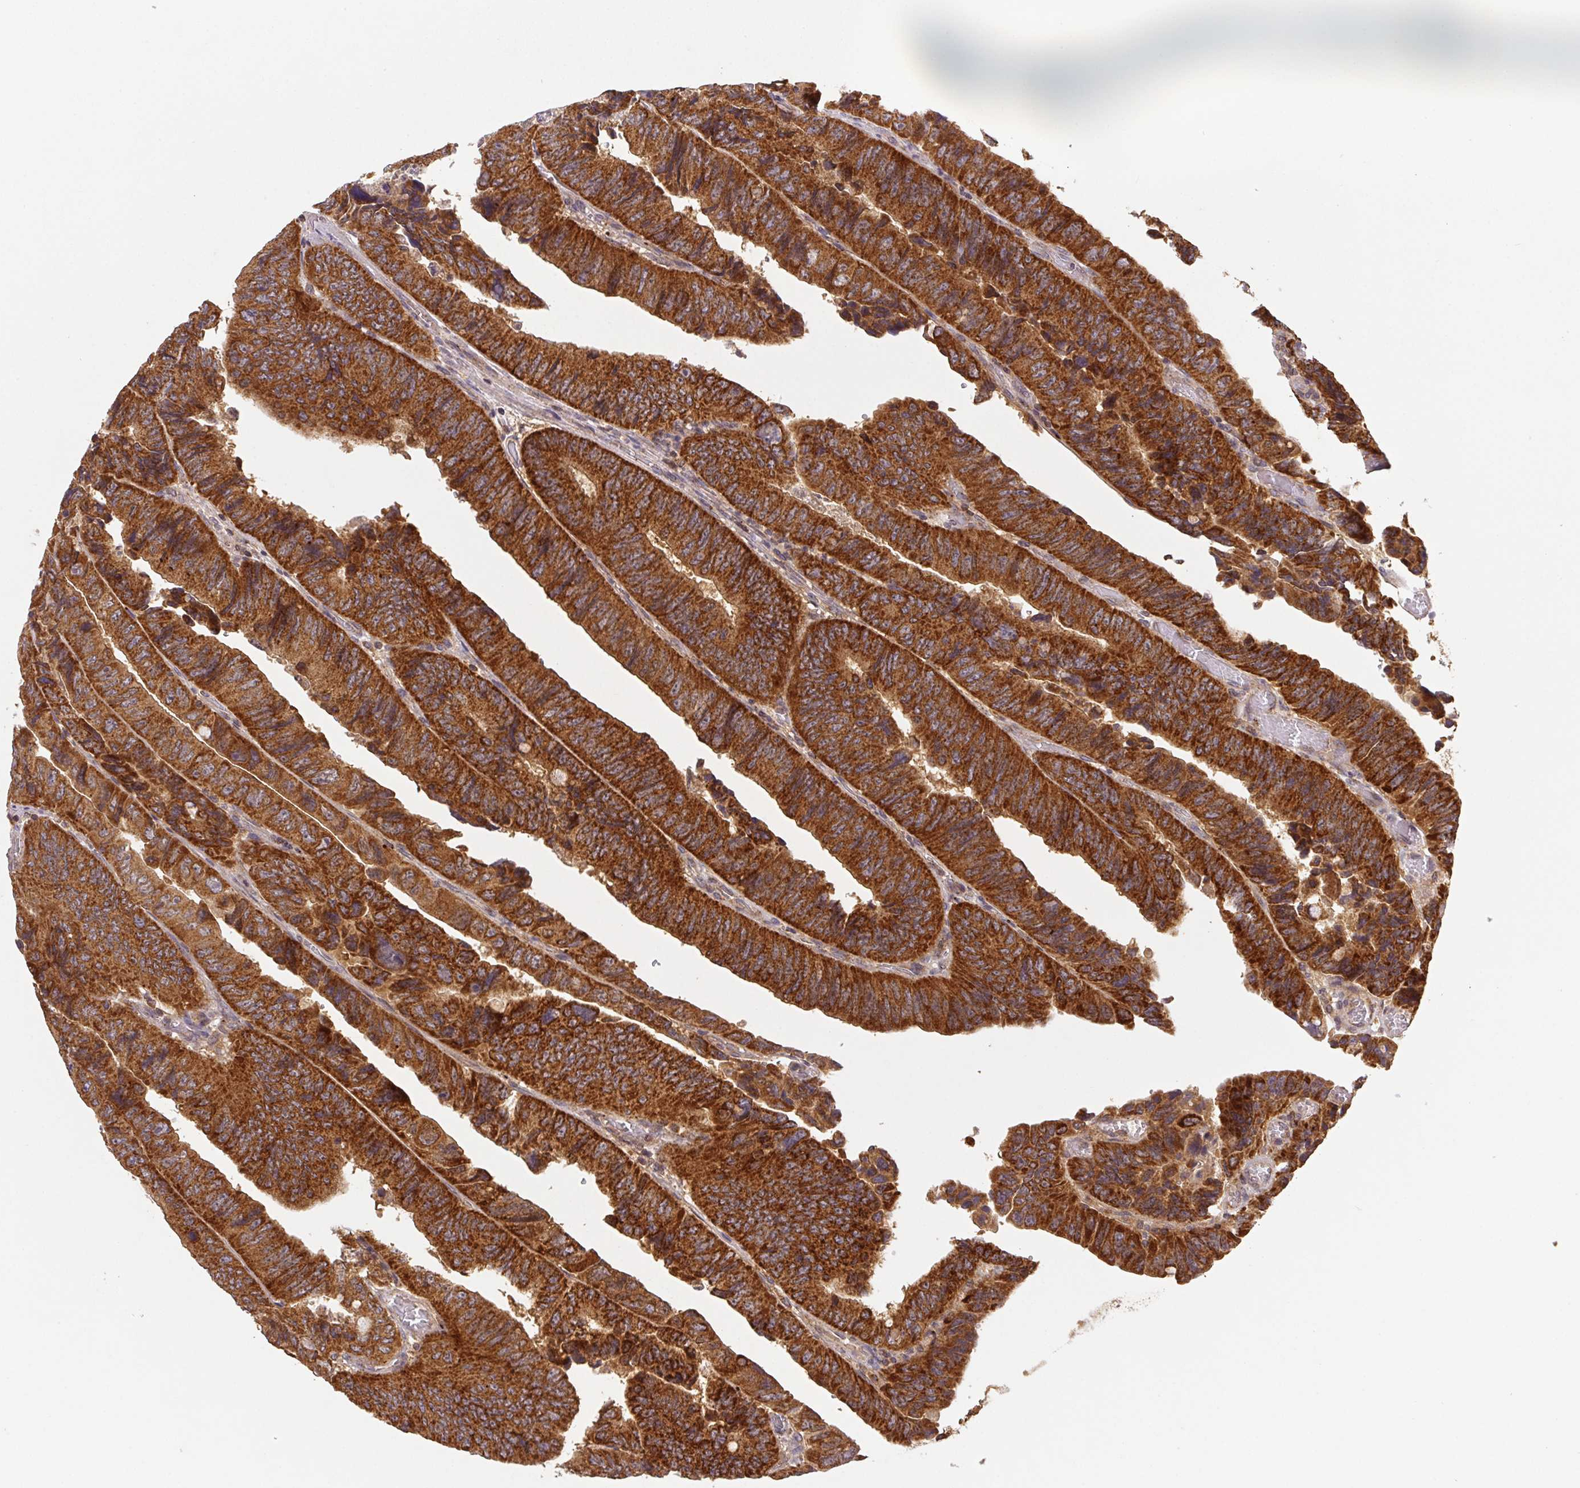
{"staining": {"intensity": "strong", "quantity": ">75%", "location": "cytoplasmic/membranous"}, "tissue": "colorectal cancer", "cell_type": "Tumor cells", "image_type": "cancer", "snomed": [{"axis": "morphology", "description": "Adenocarcinoma, NOS"}, {"axis": "topography", "description": "Colon"}], "caption": "The photomicrograph reveals staining of colorectal cancer, revealing strong cytoplasmic/membranous protein staining (brown color) within tumor cells.", "gene": "MTHFD1", "patient": {"sex": "female", "age": 84}}